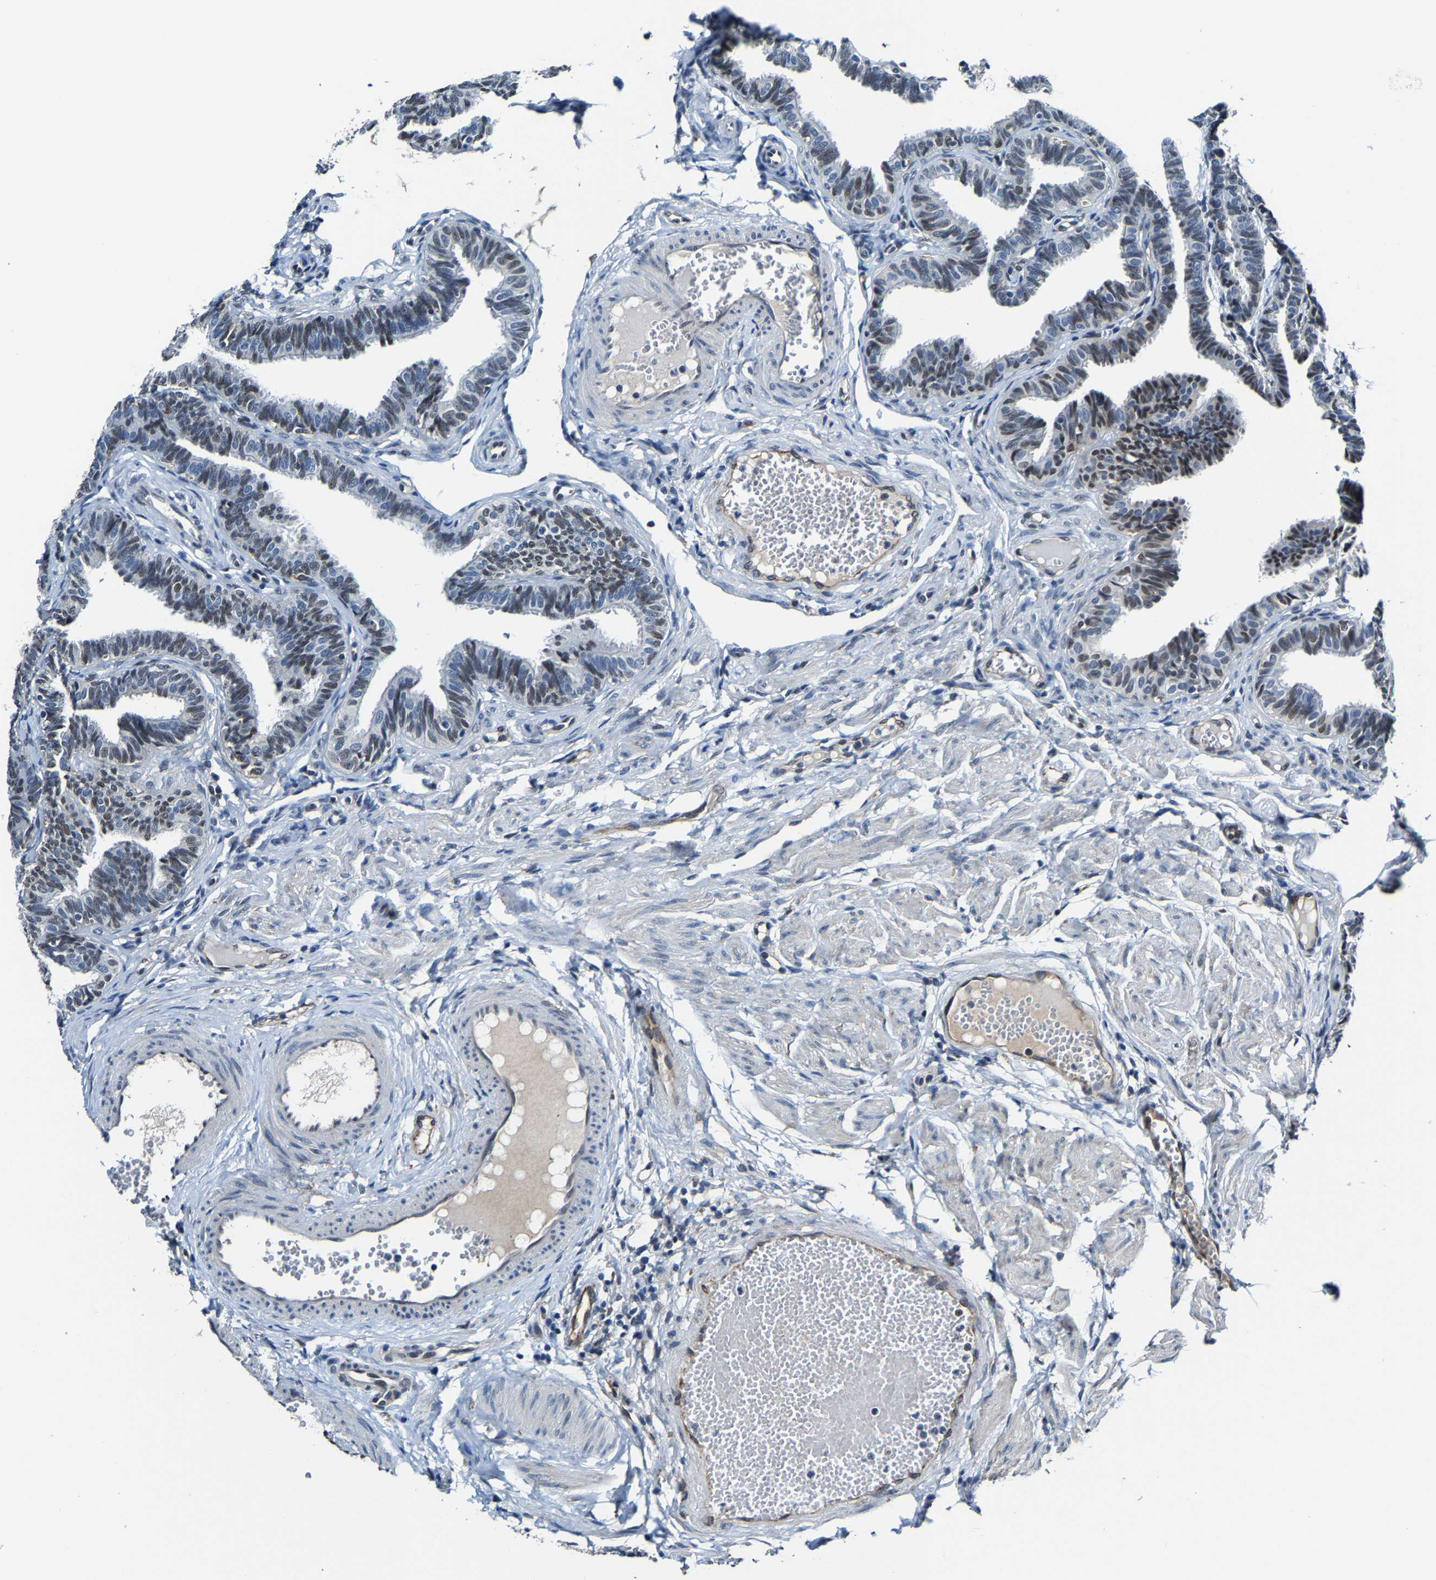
{"staining": {"intensity": "moderate", "quantity": "25%-75%", "location": "nuclear"}, "tissue": "fallopian tube", "cell_type": "Glandular cells", "image_type": "normal", "snomed": [{"axis": "morphology", "description": "Normal tissue, NOS"}, {"axis": "topography", "description": "Fallopian tube"}, {"axis": "topography", "description": "Ovary"}], "caption": "Immunohistochemistry (IHC) (DAB (3,3'-diaminobenzidine)) staining of unremarkable human fallopian tube exhibits moderate nuclear protein expression in approximately 25%-75% of glandular cells.", "gene": "METTL1", "patient": {"sex": "female", "age": 23}}